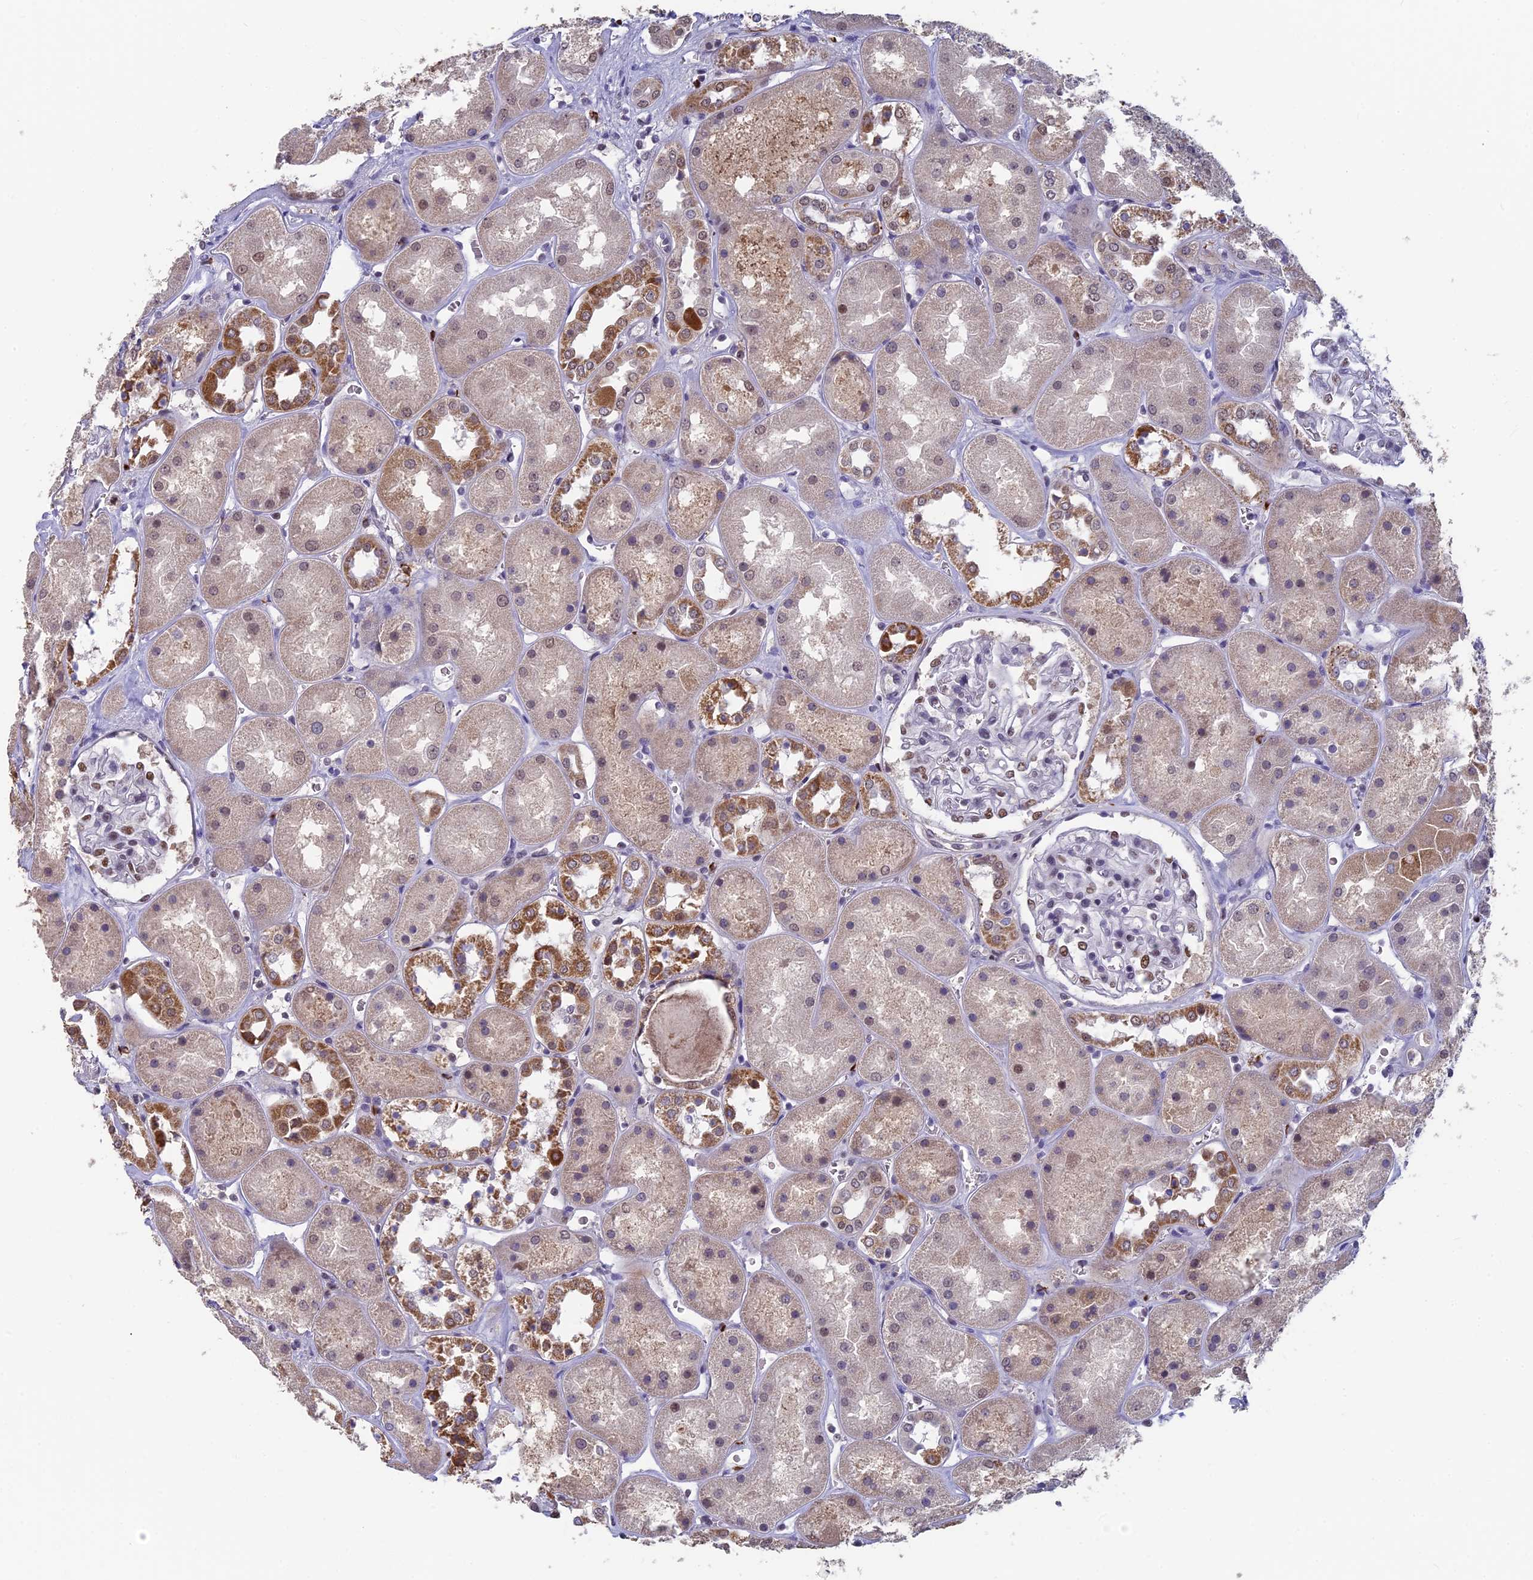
{"staining": {"intensity": "moderate", "quantity": "<25%", "location": "nuclear"}, "tissue": "kidney", "cell_type": "Cells in glomeruli", "image_type": "normal", "snomed": [{"axis": "morphology", "description": "Normal tissue, NOS"}, {"axis": "topography", "description": "Kidney"}], "caption": "Immunohistochemical staining of normal kidney shows moderate nuclear protein staining in approximately <25% of cells in glomeruli. Immunohistochemistry stains the protein in brown and the nuclei are stained blue.", "gene": "MT", "patient": {"sex": "male", "age": 70}}